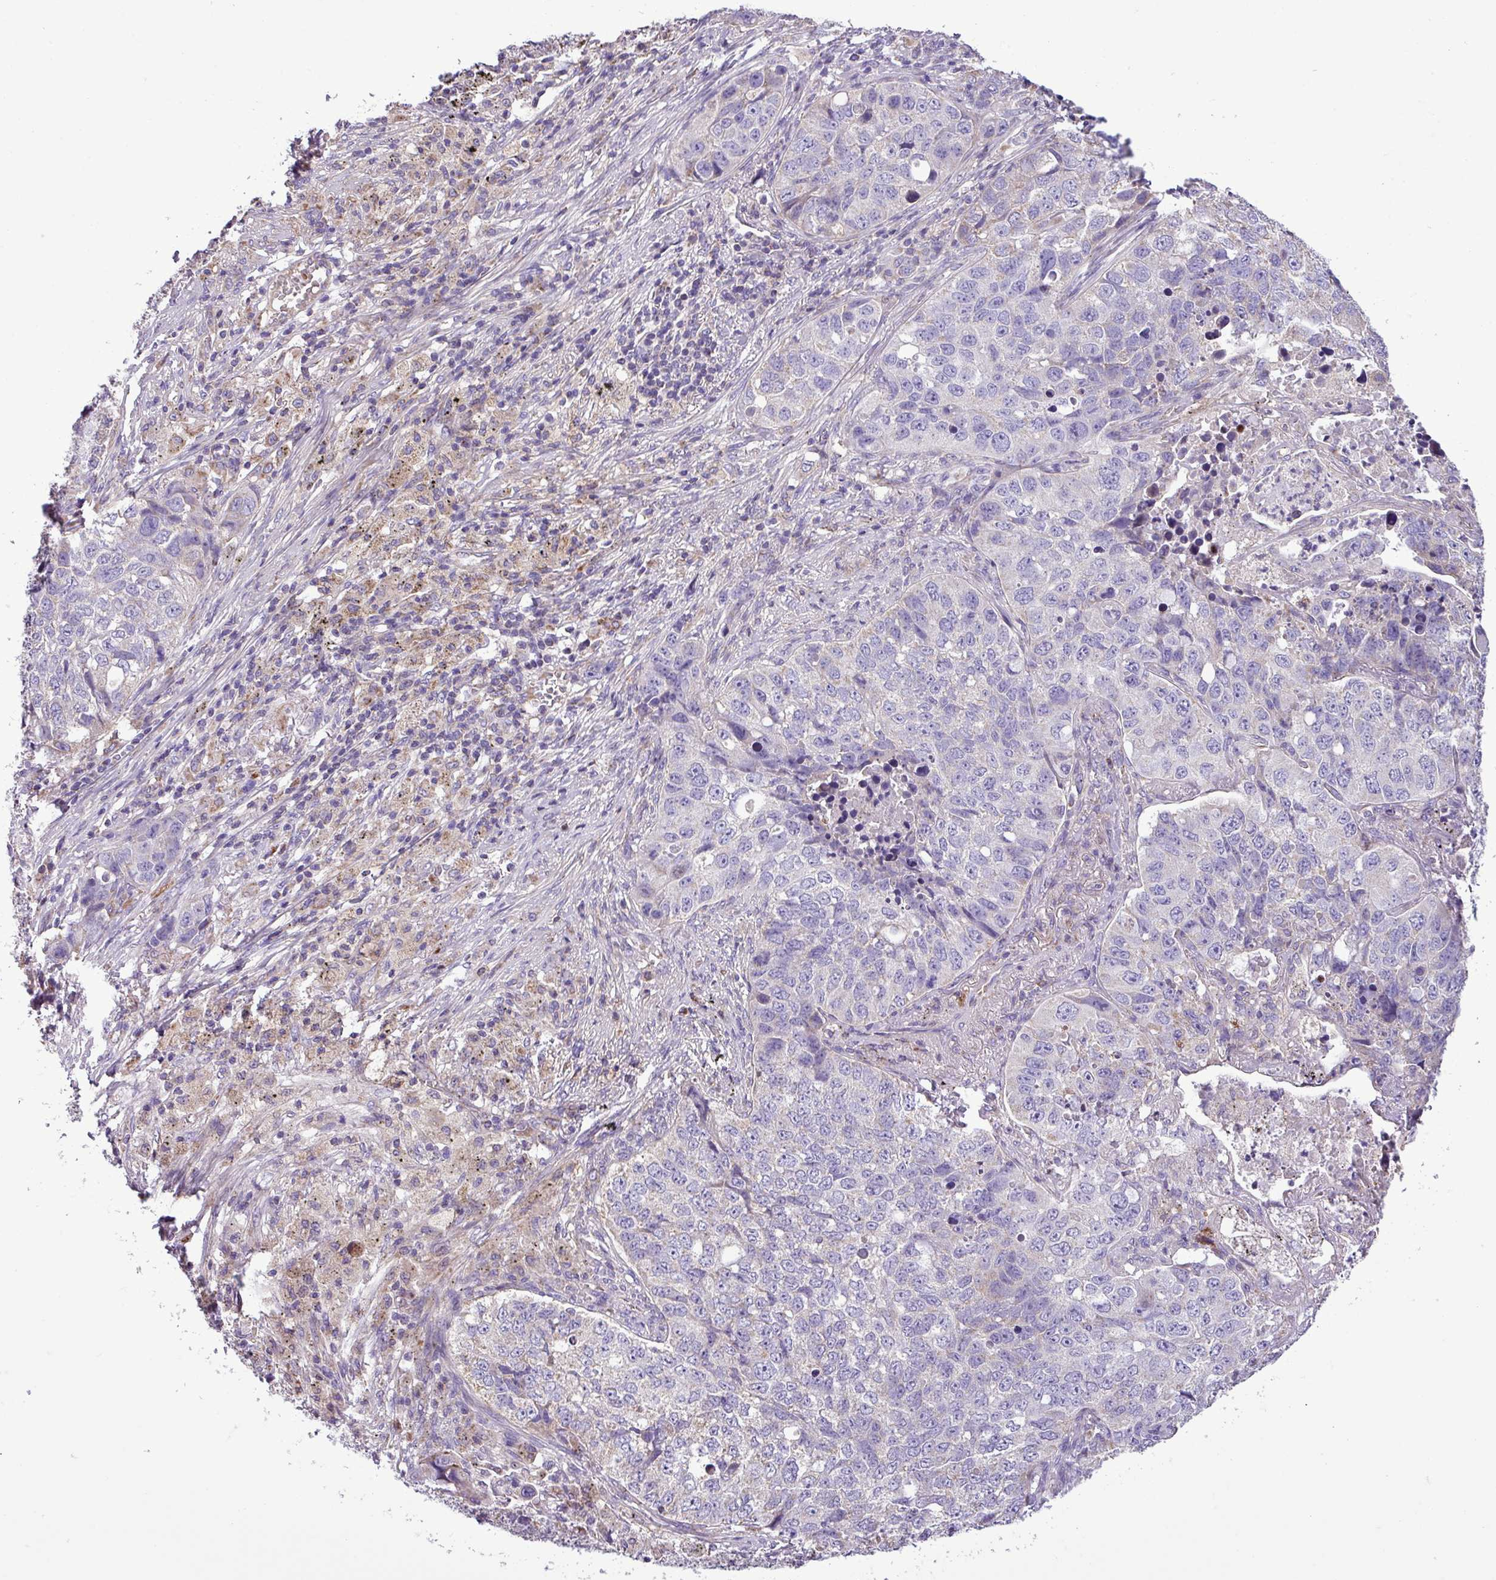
{"staining": {"intensity": "negative", "quantity": "none", "location": "none"}, "tissue": "lung cancer", "cell_type": "Tumor cells", "image_type": "cancer", "snomed": [{"axis": "morphology", "description": "Squamous cell carcinoma, NOS"}, {"axis": "topography", "description": "Lung"}], "caption": "The histopathology image demonstrates no staining of tumor cells in lung cancer (squamous cell carcinoma).", "gene": "FAM183A", "patient": {"sex": "male", "age": 60}}